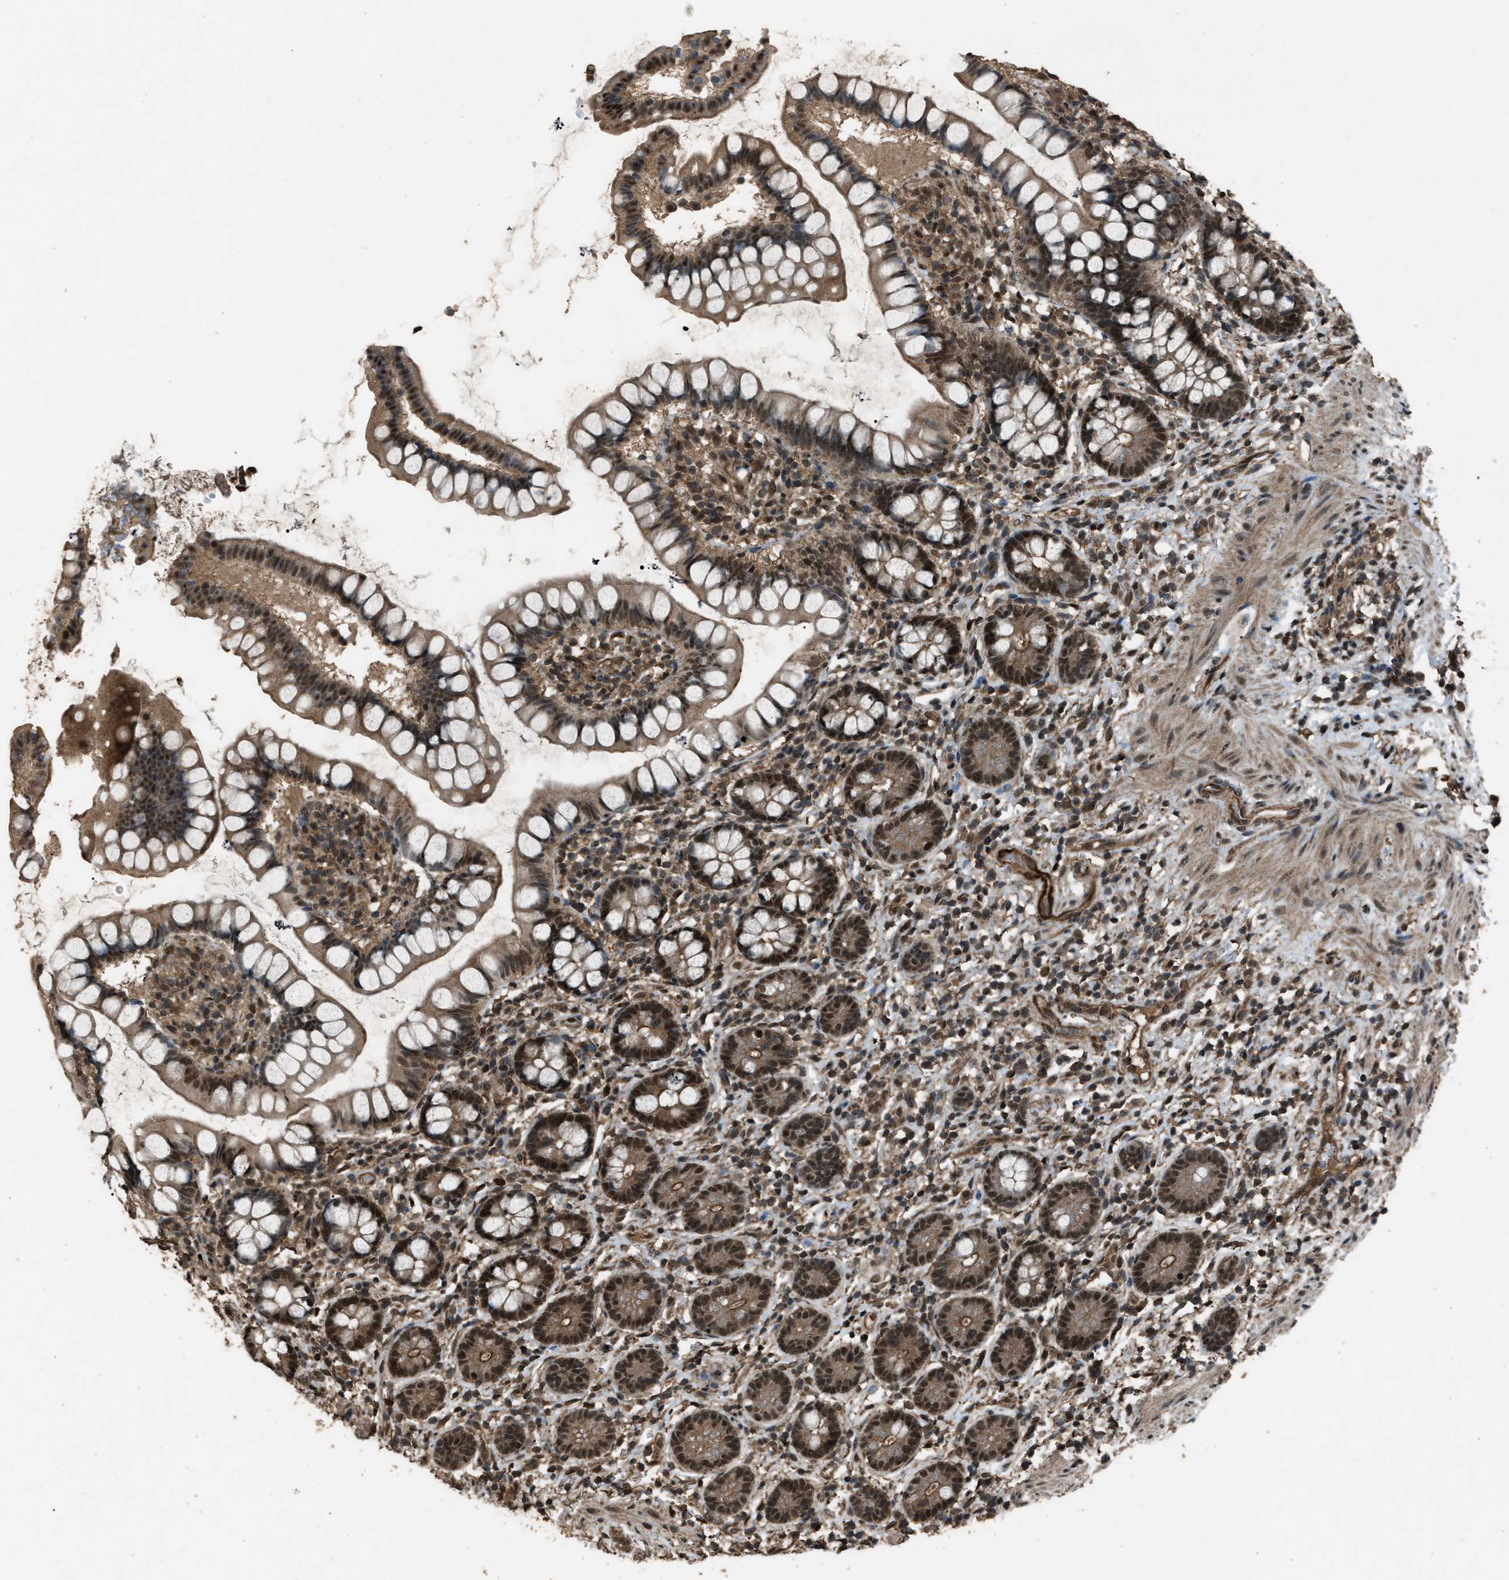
{"staining": {"intensity": "strong", "quantity": ">75%", "location": "cytoplasmic/membranous,nuclear"}, "tissue": "small intestine", "cell_type": "Glandular cells", "image_type": "normal", "snomed": [{"axis": "morphology", "description": "Normal tissue, NOS"}, {"axis": "topography", "description": "Small intestine"}], "caption": "There is high levels of strong cytoplasmic/membranous,nuclear expression in glandular cells of benign small intestine, as demonstrated by immunohistochemical staining (brown color).", "gene": "SERTAD2", "patient": {"sex": "female", "age": 84}}